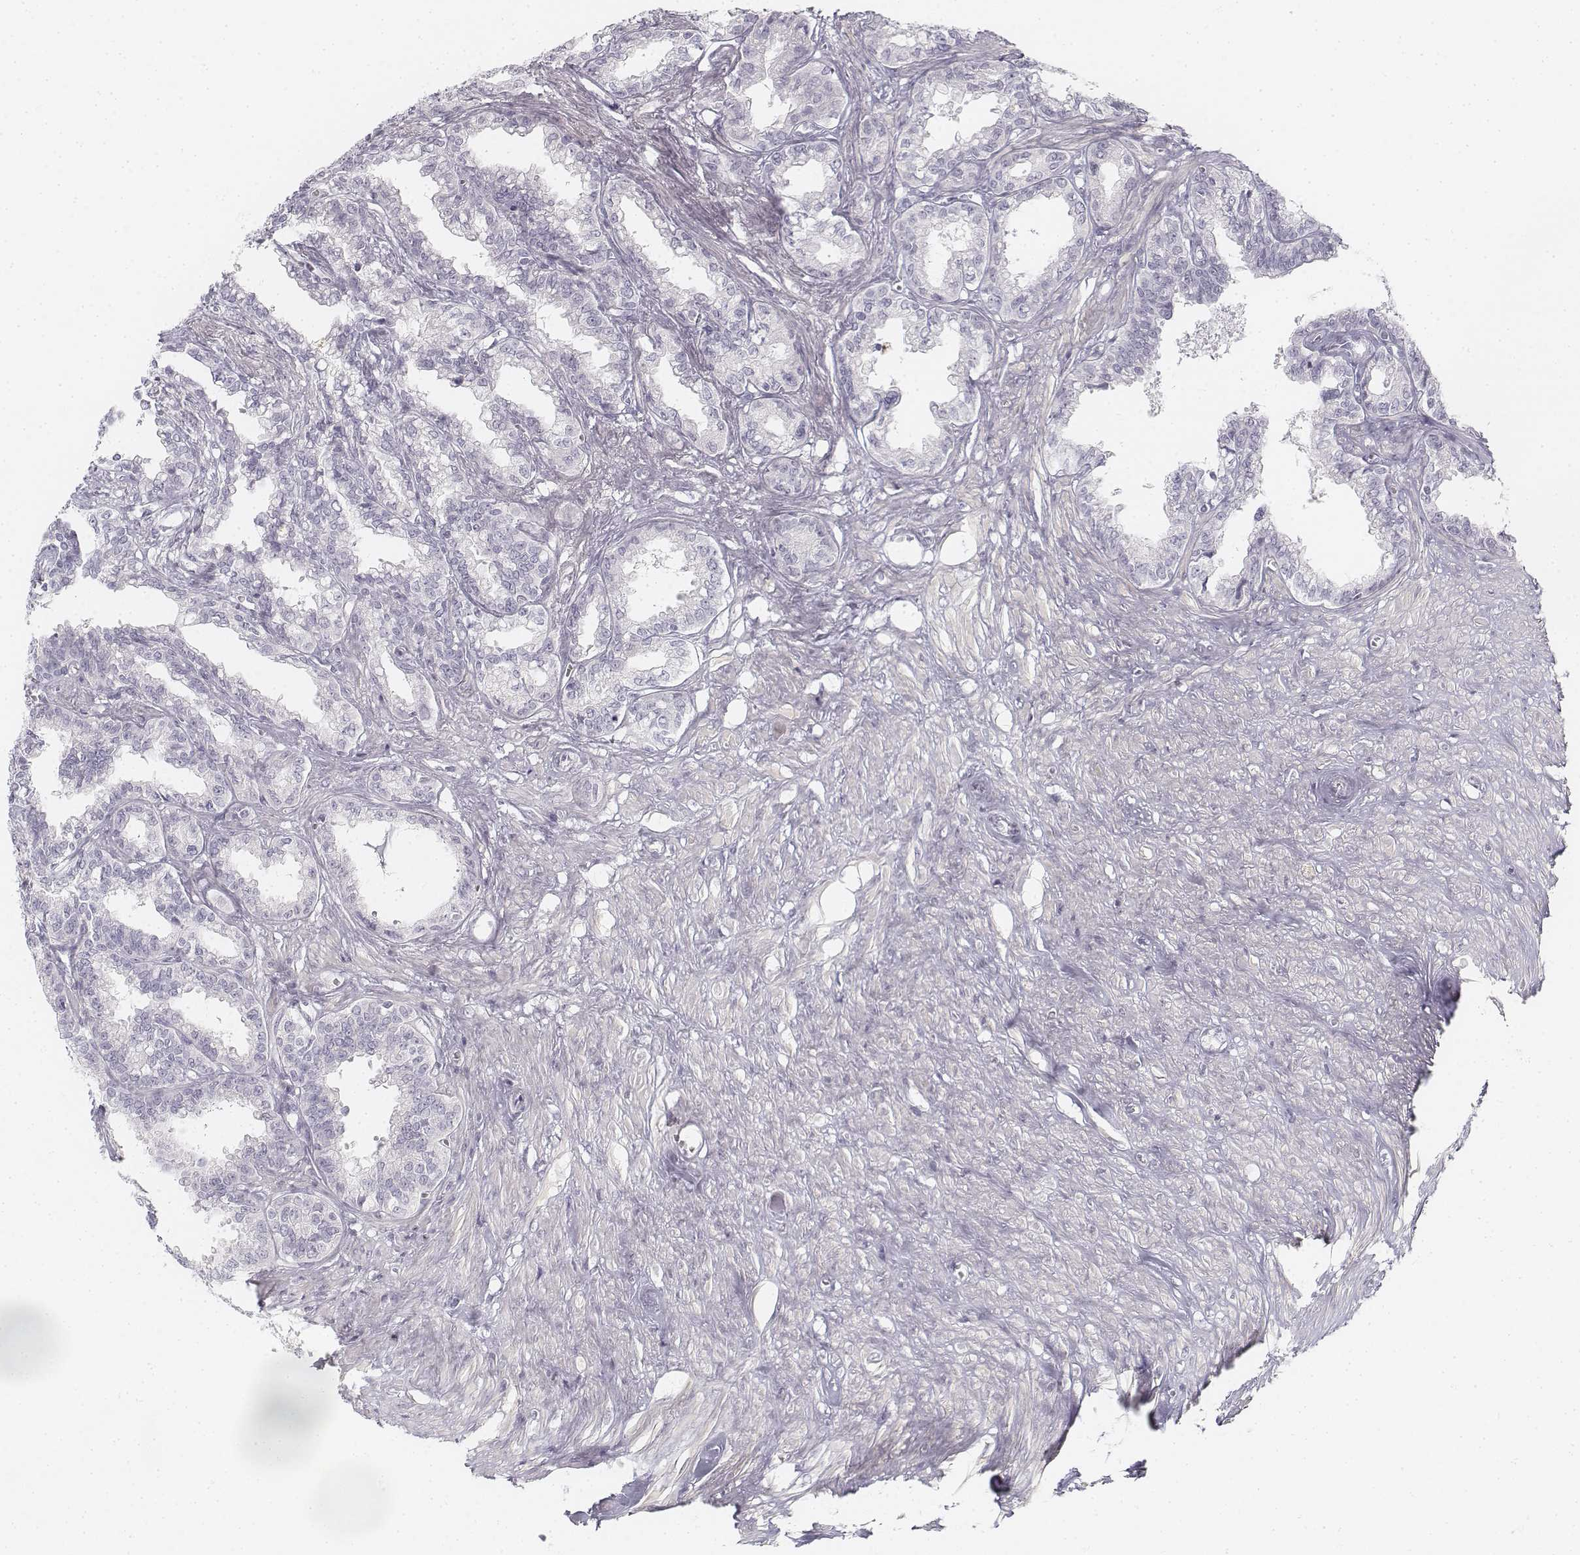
{"staining": {"intensity": "negative", "quantity": "none", "location": "none"}, "tissue": "seminal vesicle", "cell_type": "Glandular cells", "image_type": "normal", "snomed": [{"axis": "morphology", "description": "Normal tissue, NOS"}, {"axis": "morphology", "description": "Urothelial carcinoma, NOS"}, {"axis": "topography", "description": "Urinary bladder"}, {"axis": "topography", "description": "Seminal veicle"}], "caption": "Immunohistochemistry image of normal seminal vesicle stained for a protein (brown), which exhibits no expression in glandular cells.", "gene": "KRT25", "patient": {"sex": "male", "age": 76}}